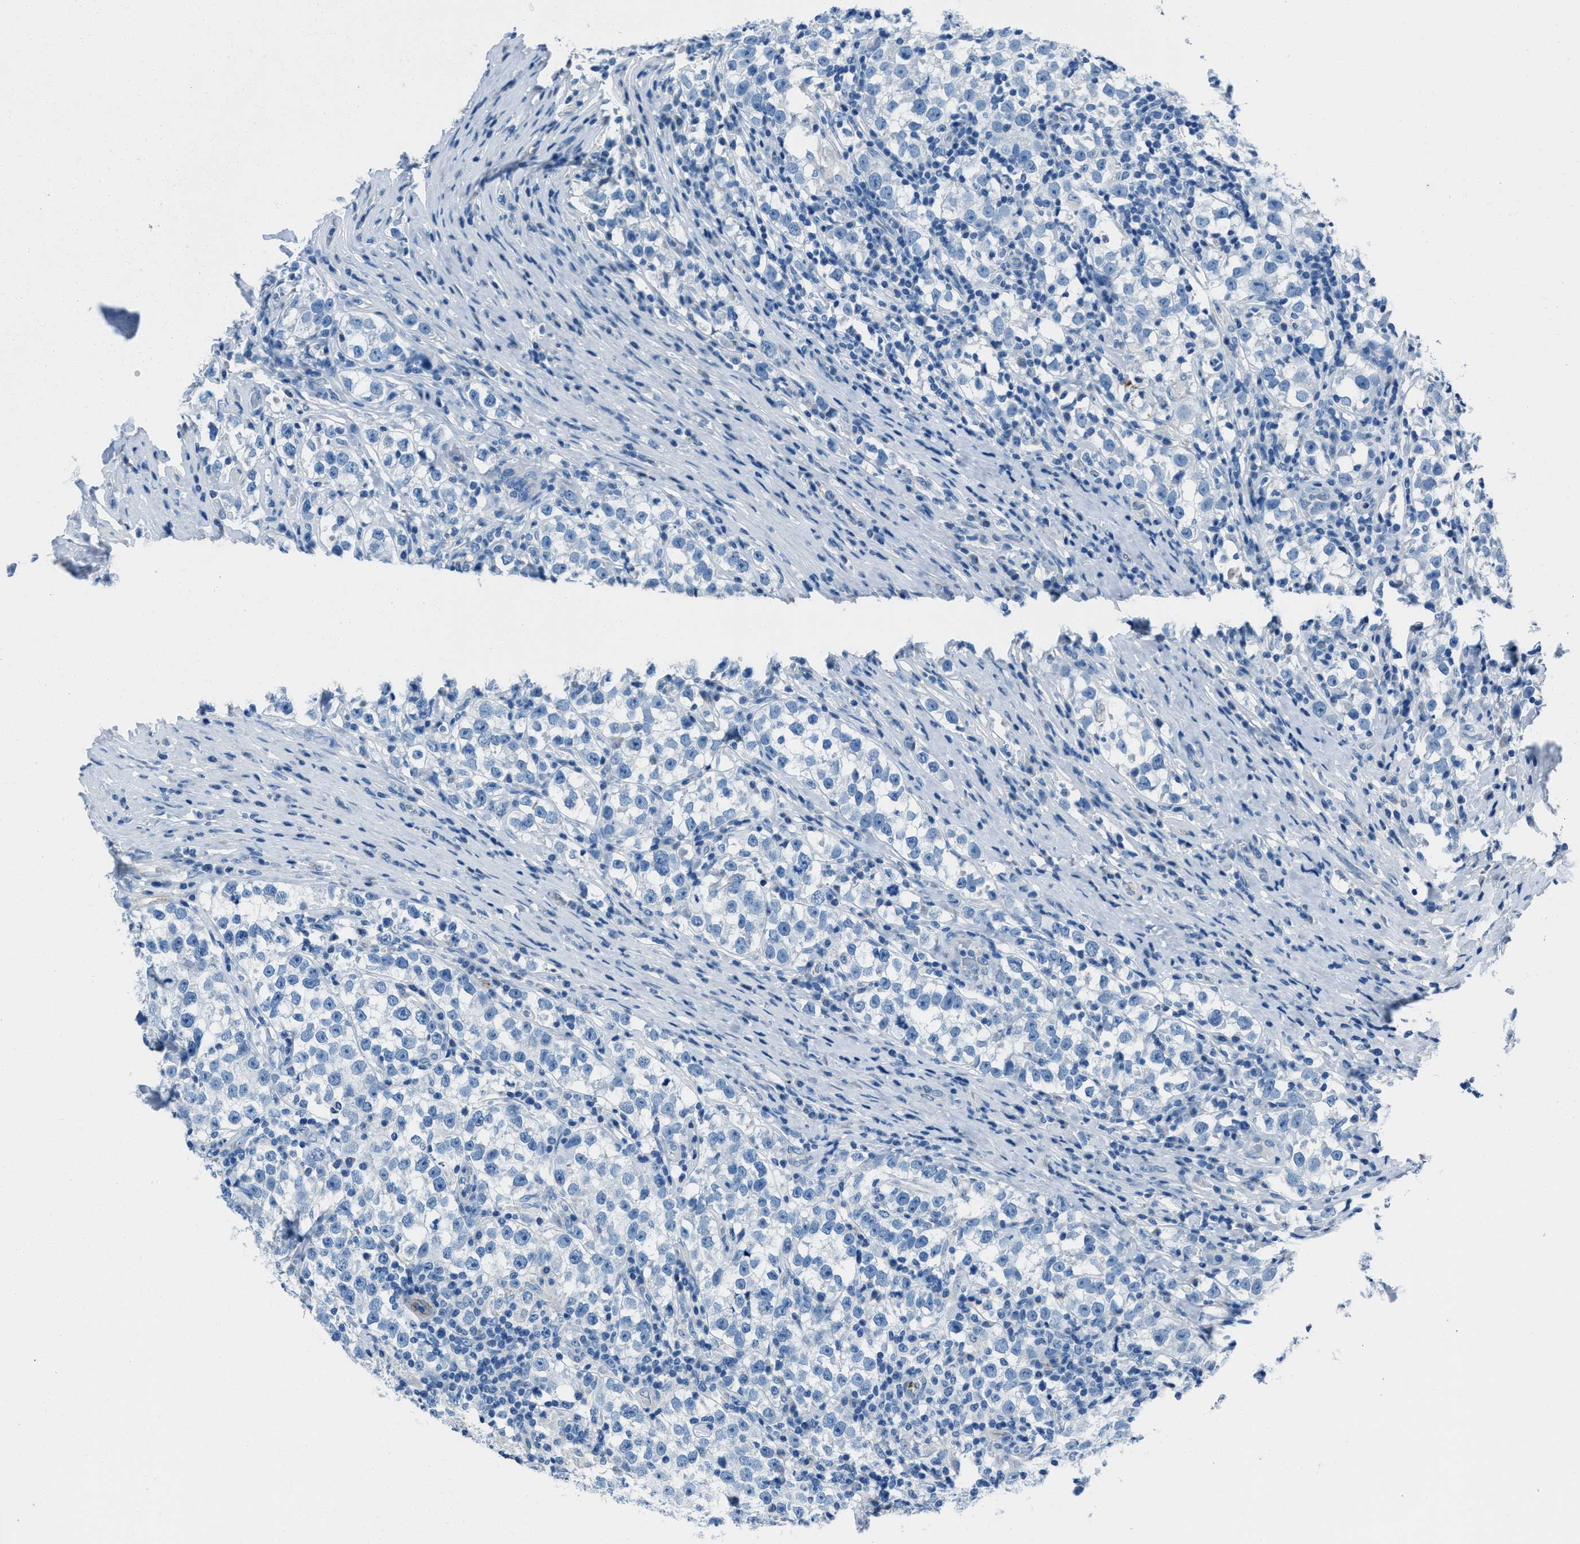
{"staining": {"intensity": "negative", "quantity": "none", "location": "none"}, "tissue": "testis cancer", "cell_type": "Tumor cells", "image_type": "cancer", "snomed": [{"axis": "morphology", "description": "Normal tissue, NOS"}, {"axis": "morphology", "description": "Seminoma, NOS"}, {"axis": "topography", "description": "Testis"}], "caption": "Testis cancer (seminoma) was stained to show a protein in brown. There is no significant staining in tumor cells. (Stains: DAB (3,3'-diaminobenzidine) immunohistochemistry (IHC) with hematoxylin counter stain, Microscopy: brightfield microscopy at high magnification).", "gene": "AMACR", "patient": {"sex": "male", "age": 43}}